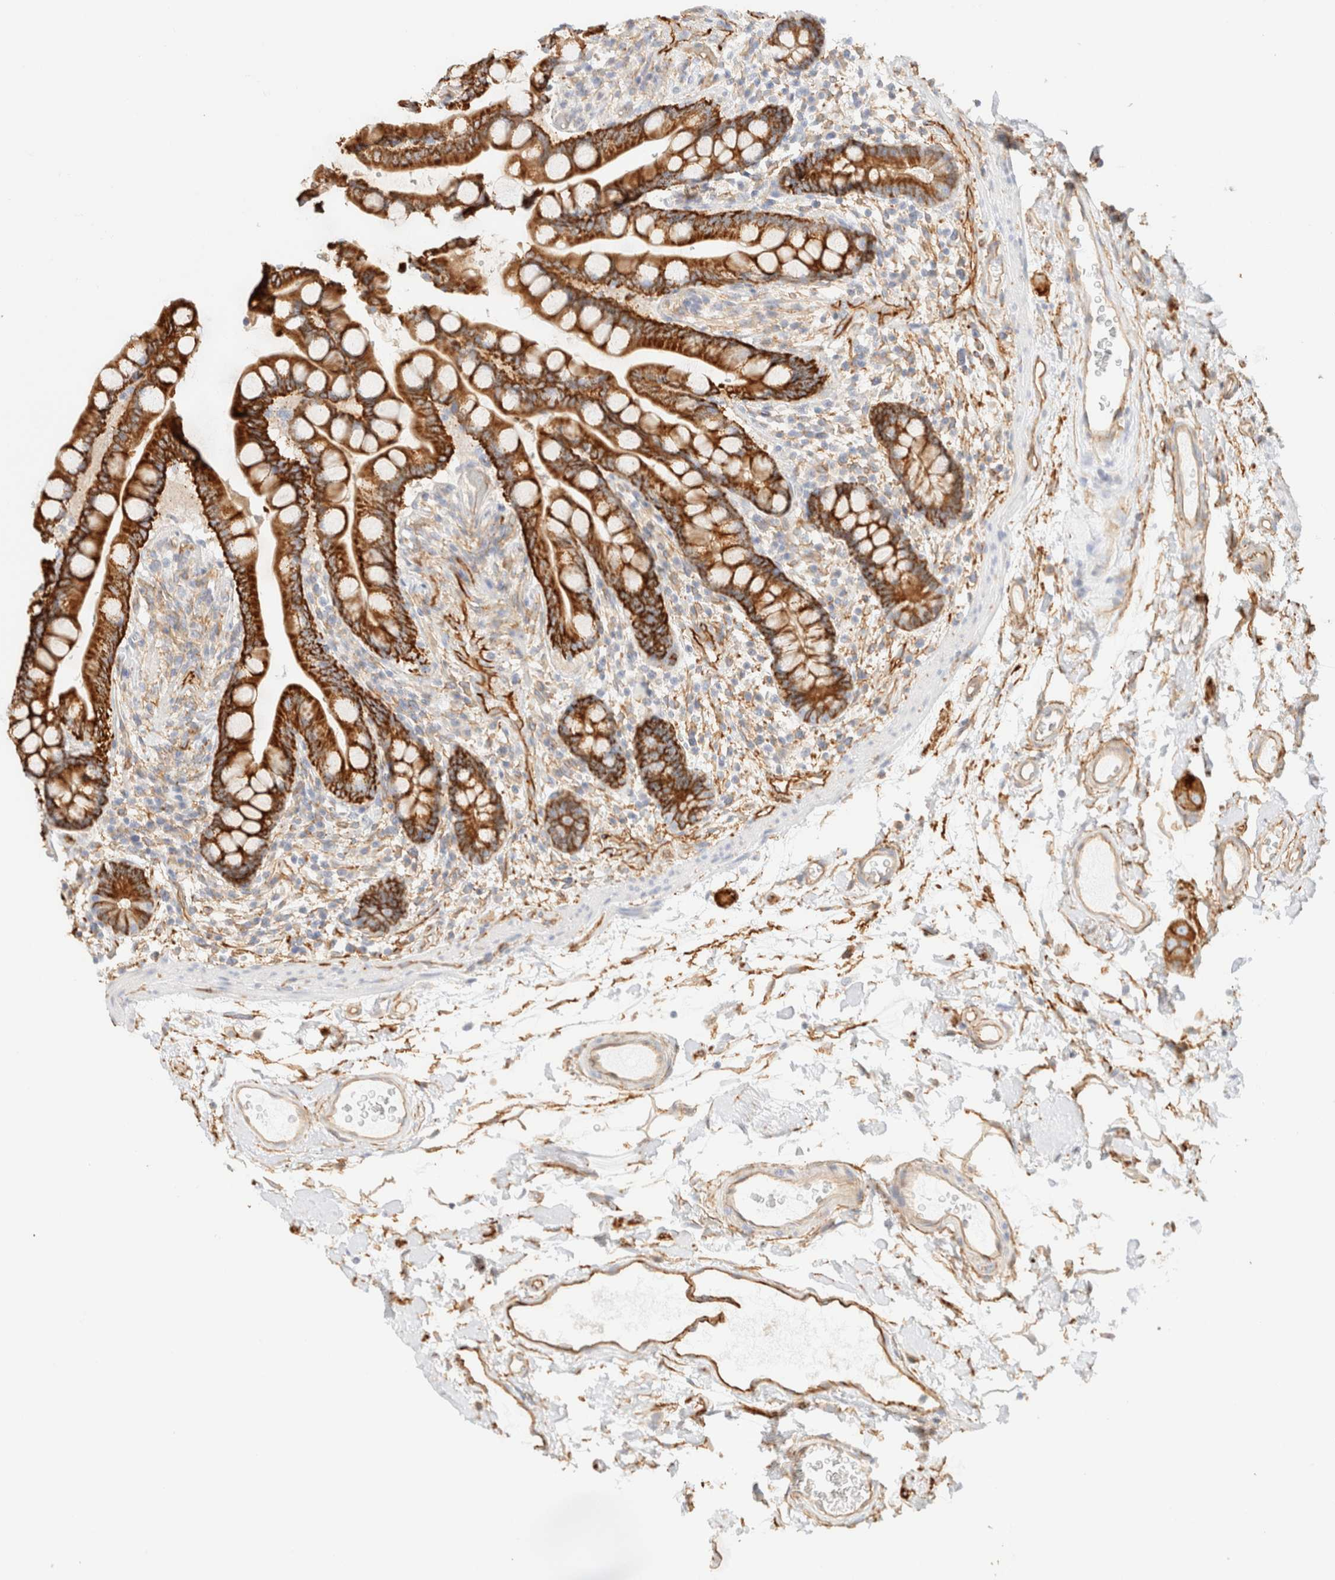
{"staining": {"intensity": "weak", "quantity": ">75%", "location": "cytoplasmic/membranous"}, "tissue": "colon", "cell_type": "Endothelial cells", "image_type": "normal", "snomed": [{"axis": "morphology", "description": "Normal tissue, NOS"}, {"axis": "topography", "description": "Colon"}], "caption": "Immunohistochemical staining of benign human colon demonstrates weak cytoplasmic/membranous protein expression in approximately >75% of endothelial cells. (brown staining indicates protein expression, while blue staining denotes nuclei).", "gene": "CYB5R4", "patient": {"sex": "male", "age": 73}}